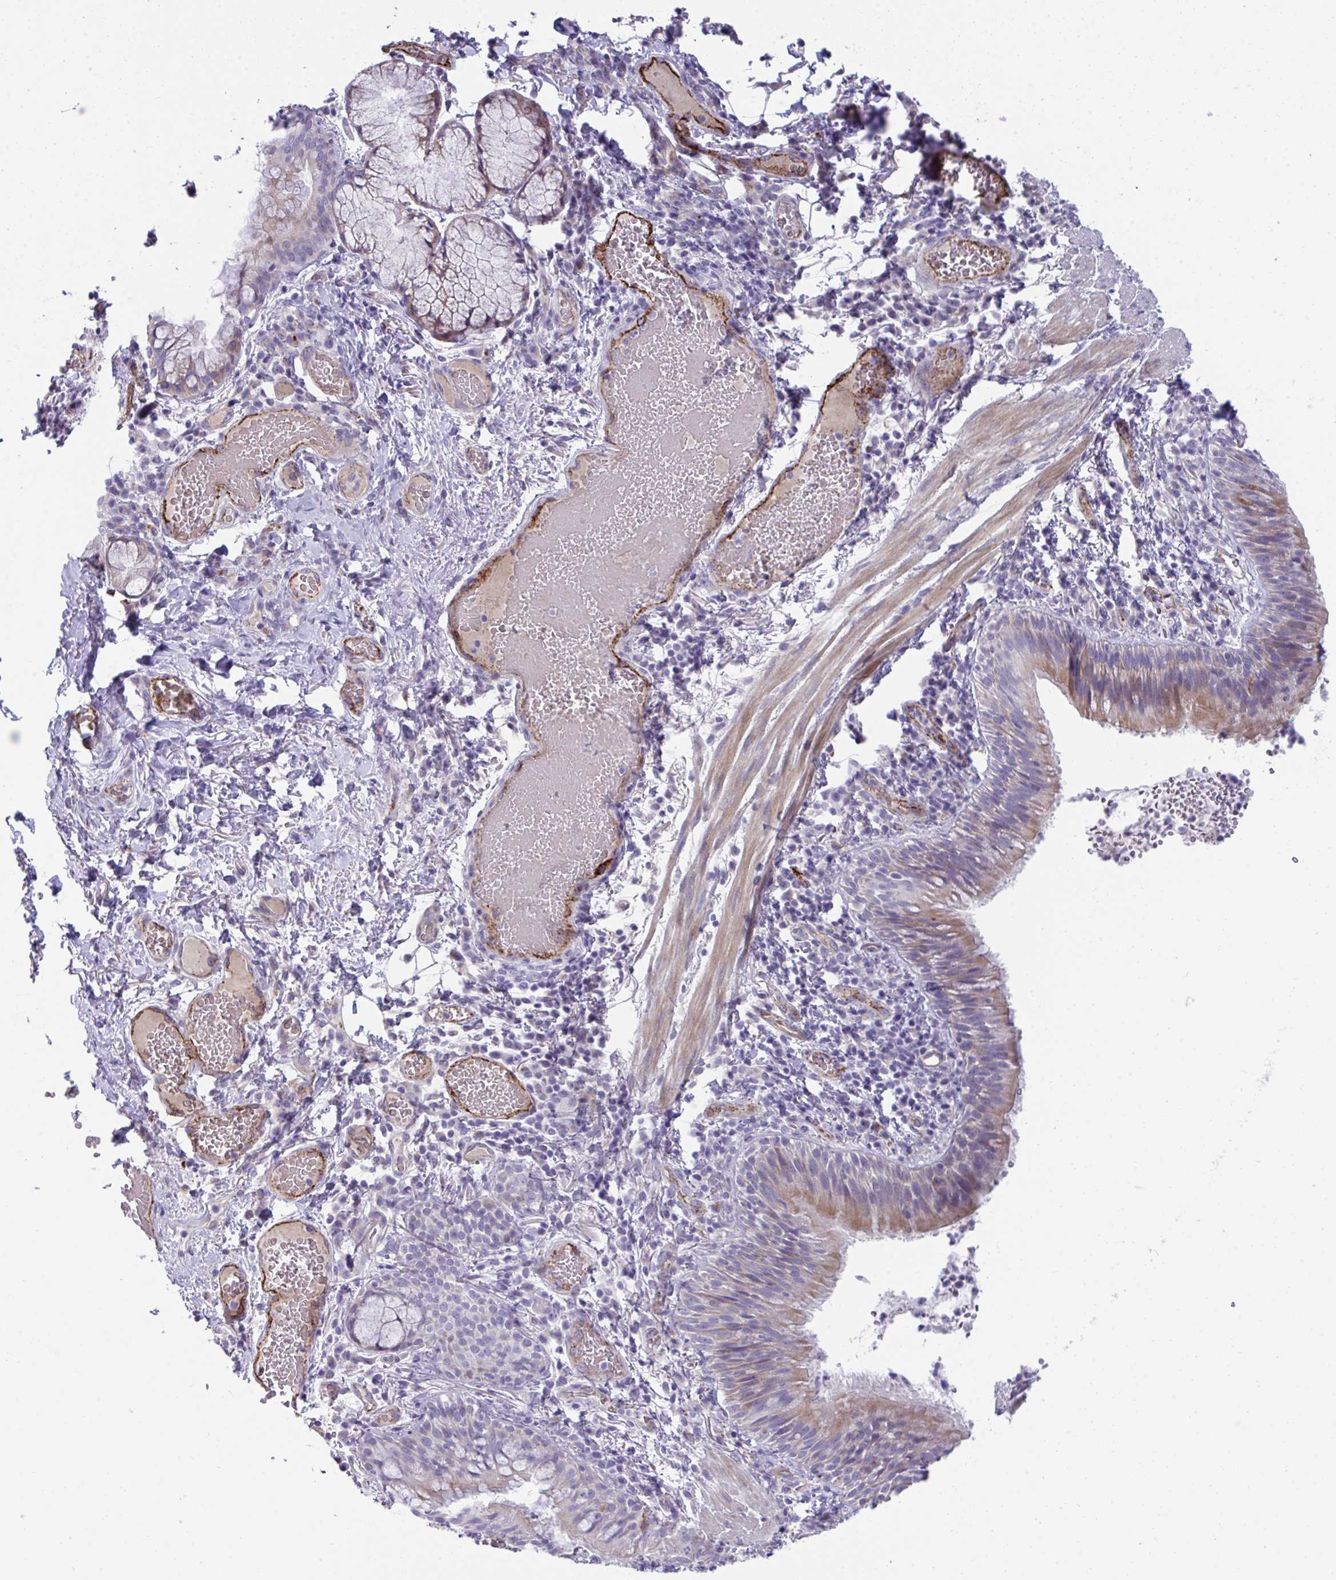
{"staining": {"intensity": "moderate", "quantity": "25%-75%", "location": "cytoplasmic/membranous"}, "tissue": "bronchus", "cell_type": "Respiratory epithelial cells", "image_type": "normal", "snomed": [{"axis": "morphology", "description": "Normal tissue, NOS"}, {"axis": "topography", "description": "Lymph node"}, {"axis": "topography", "description": "Bronchus"}], "caption": "Bronchus stained for a protein (brown) shows moderate cytoplasmic/membranous positive positivity in about 25%-75% of respiratory epithelial cells.", "gene": "TOR1AIP2", "patient": {"sex": "male", "age": 56}}